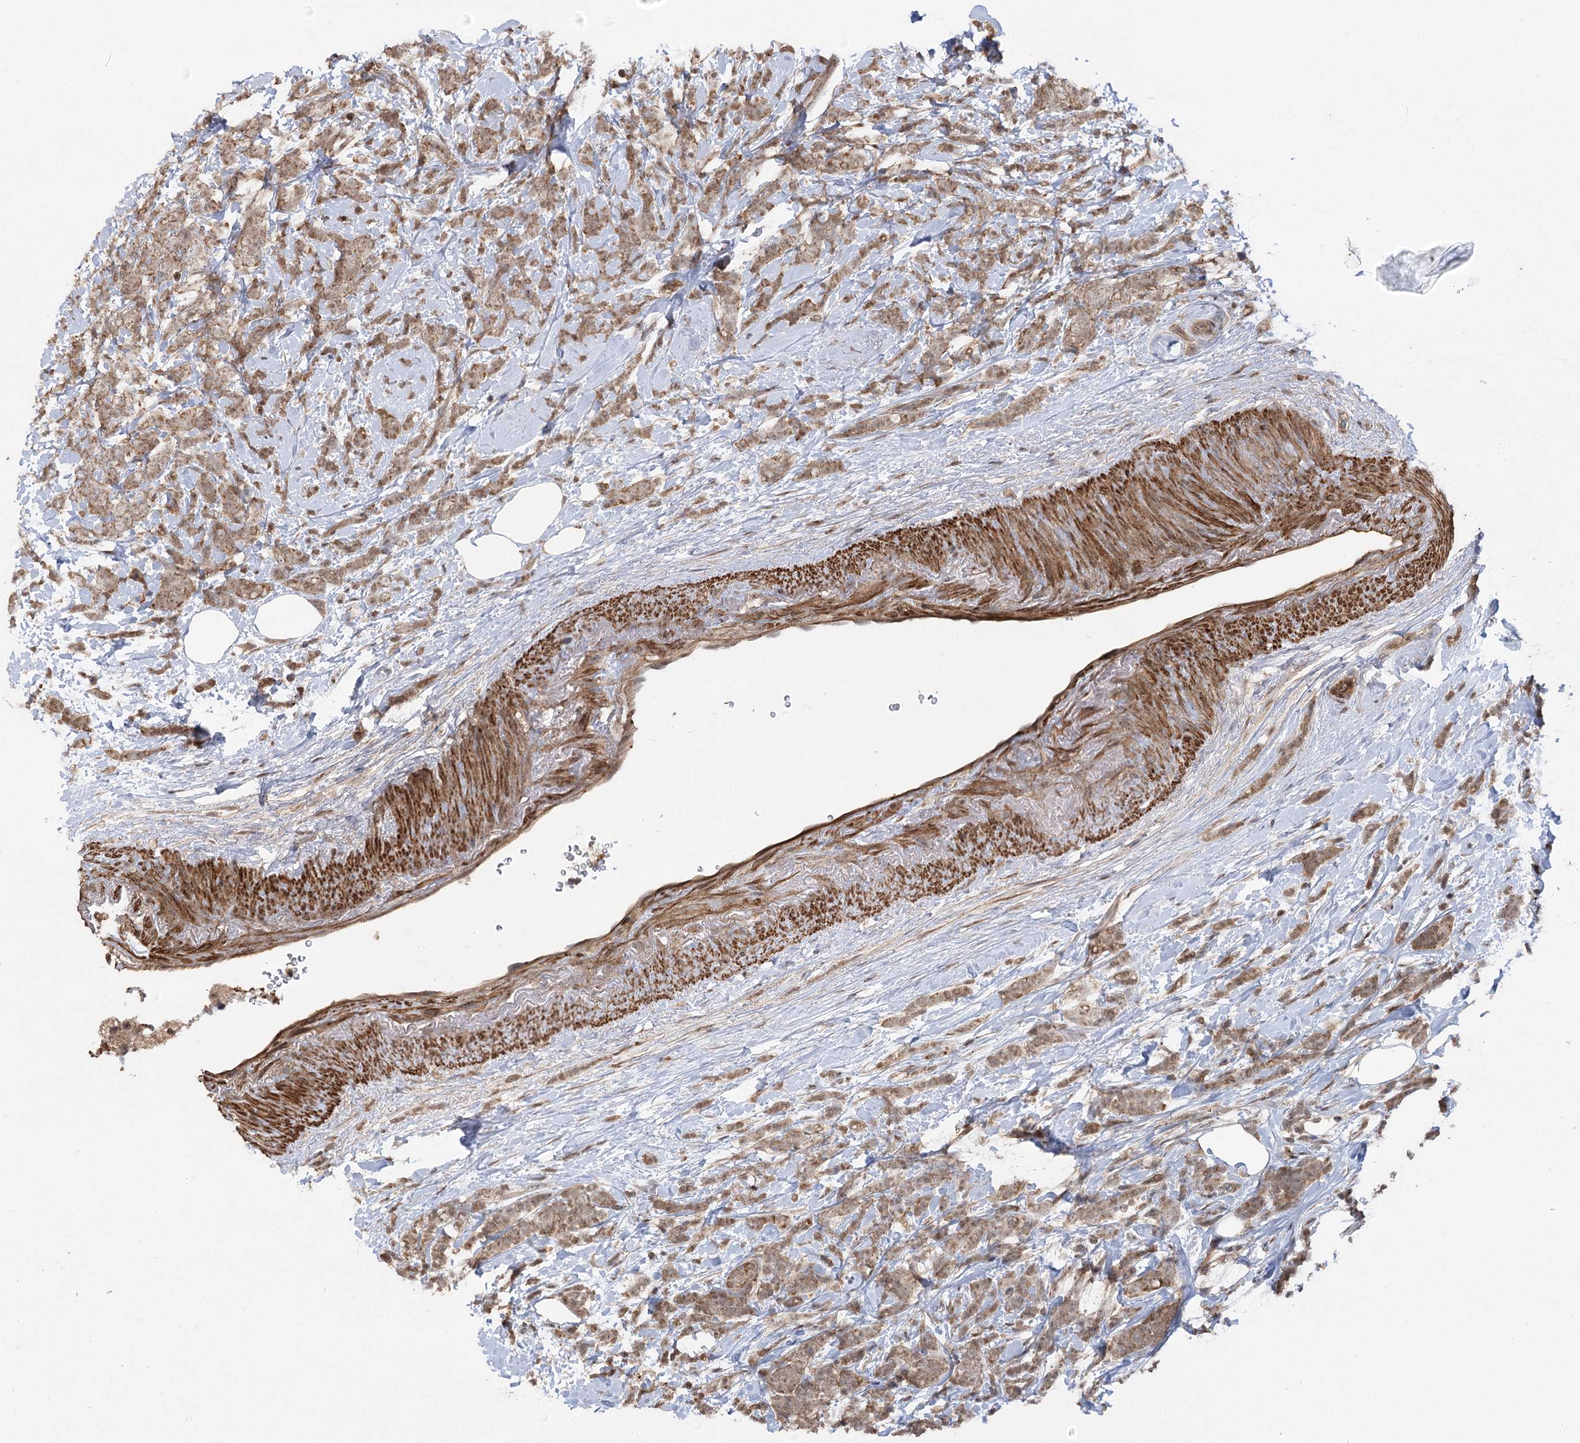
{"staining": {"intensity": "moderate", "quantity": ">75%", "location": "cytoplasmic/membranous"}, "tissue": "breast cancer", "cell_type": "Tumor cells", "image_type": "cancer", "snomed": [{"axis": "morphology", "description": "Lobular carcinoma"}, {"axis": "topography", "description": "Breast"}], "caption": "This histopathology image demonstrates breast lobular carcinoma stained with IHC to label a protein in brown. The cytoplasmic/membranous of tumor cells show moderate positivity for the protein. Nuclei are counter-stained blue.", "gene": "TENM2", "patient": {"sex": "female", "age": 58}}